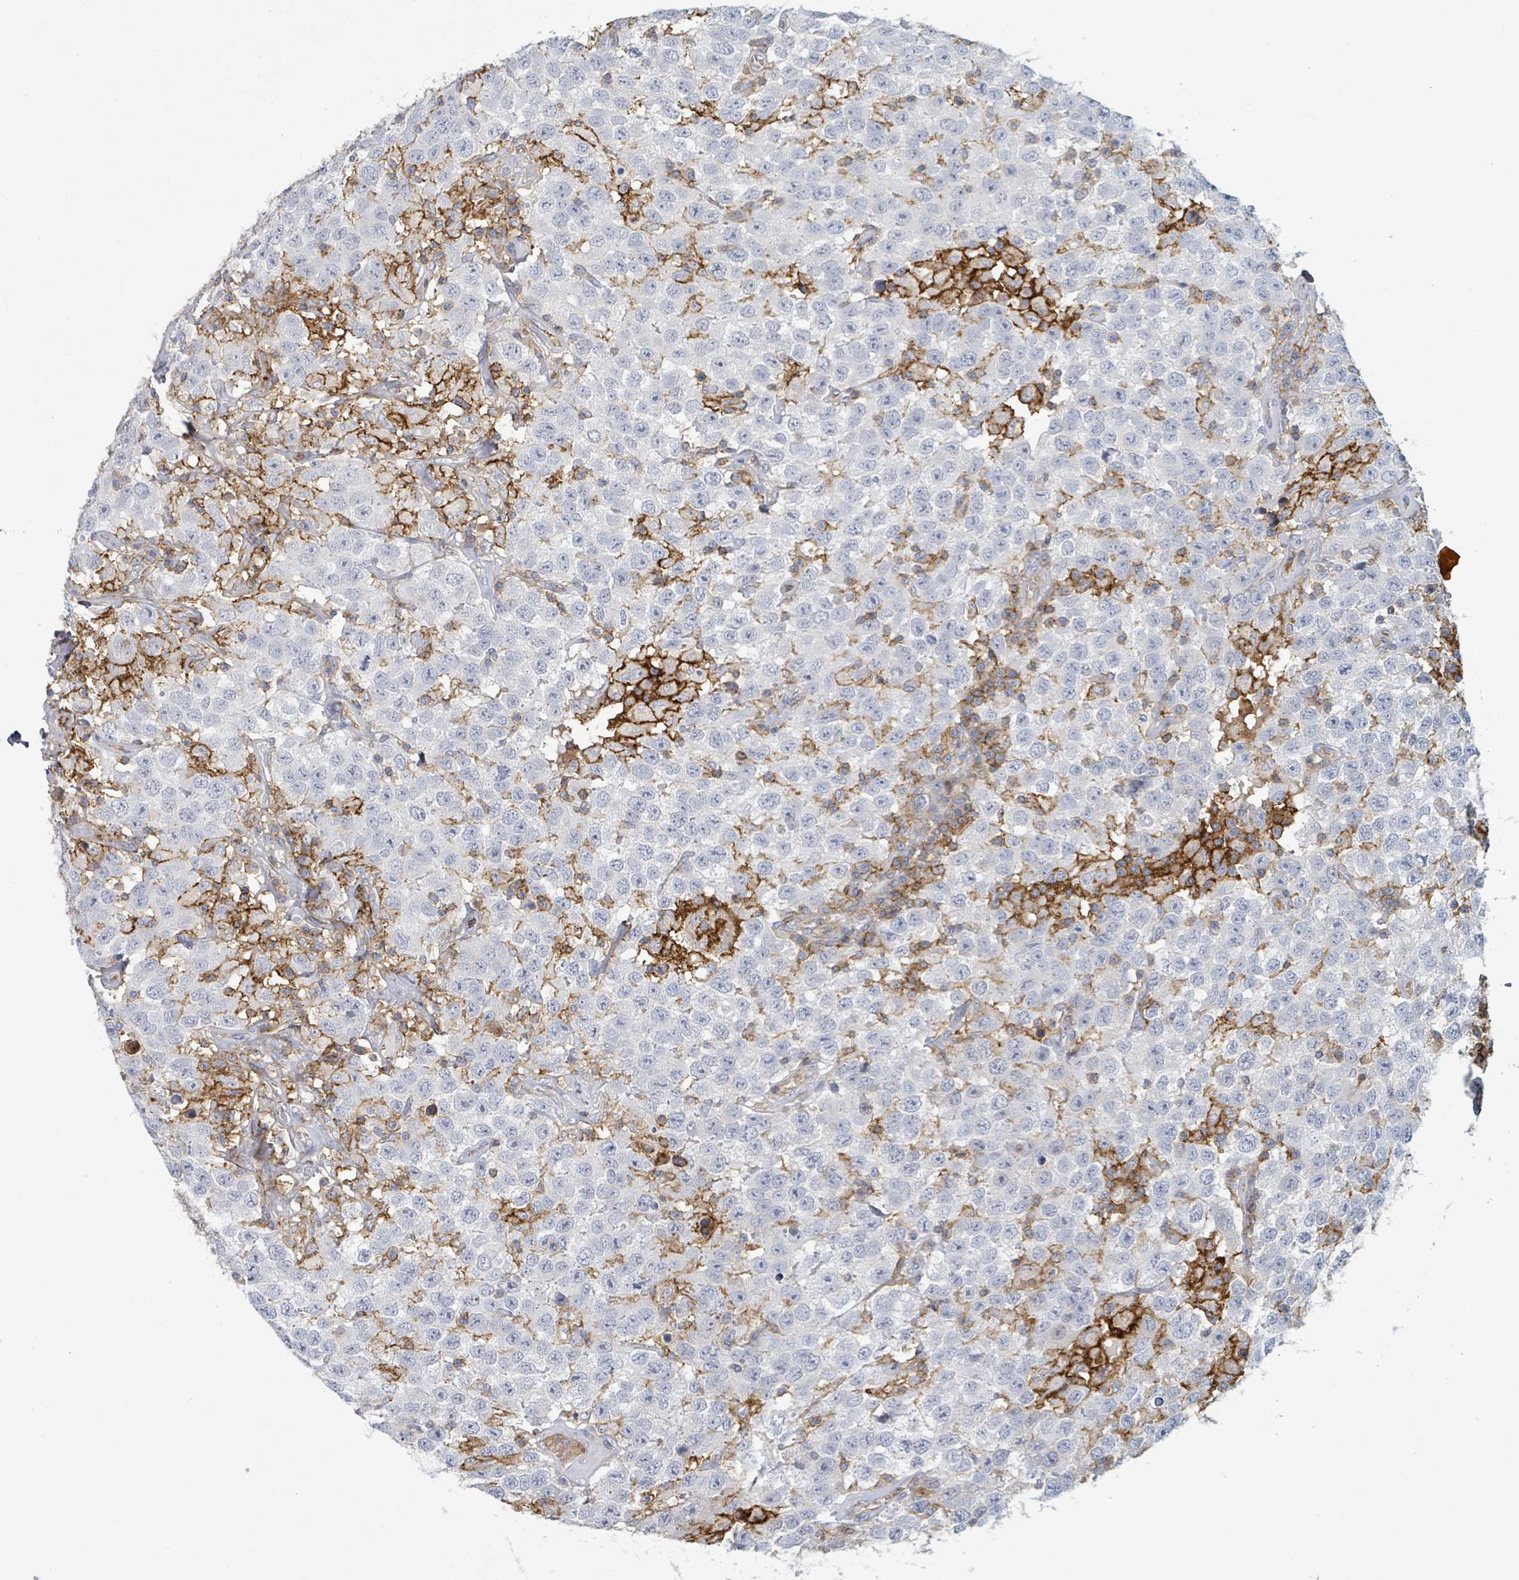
{"staining": {"intensity": "negative", "quantity": "none", "location": "none"}, "tissue": "testis cancer", "cell_type": "Tumor cells", "image_type": "cancer", "snomed": [{"axis": "morphology", "description": "Seminoma, NOS"}, {"axis": "topography", "description": "Testis"}], "caption": "DAB (3,3'-diaminobenzidine) immunohistochemical staining of human testis seminoma demonstrates no significant positivity in tumor cells. (DAB immunohistochemistry visualized using brightfield microscopy, high magnification).", "gene": "TNFRSF14", "patient": {"sex": "male", "age": 41}}